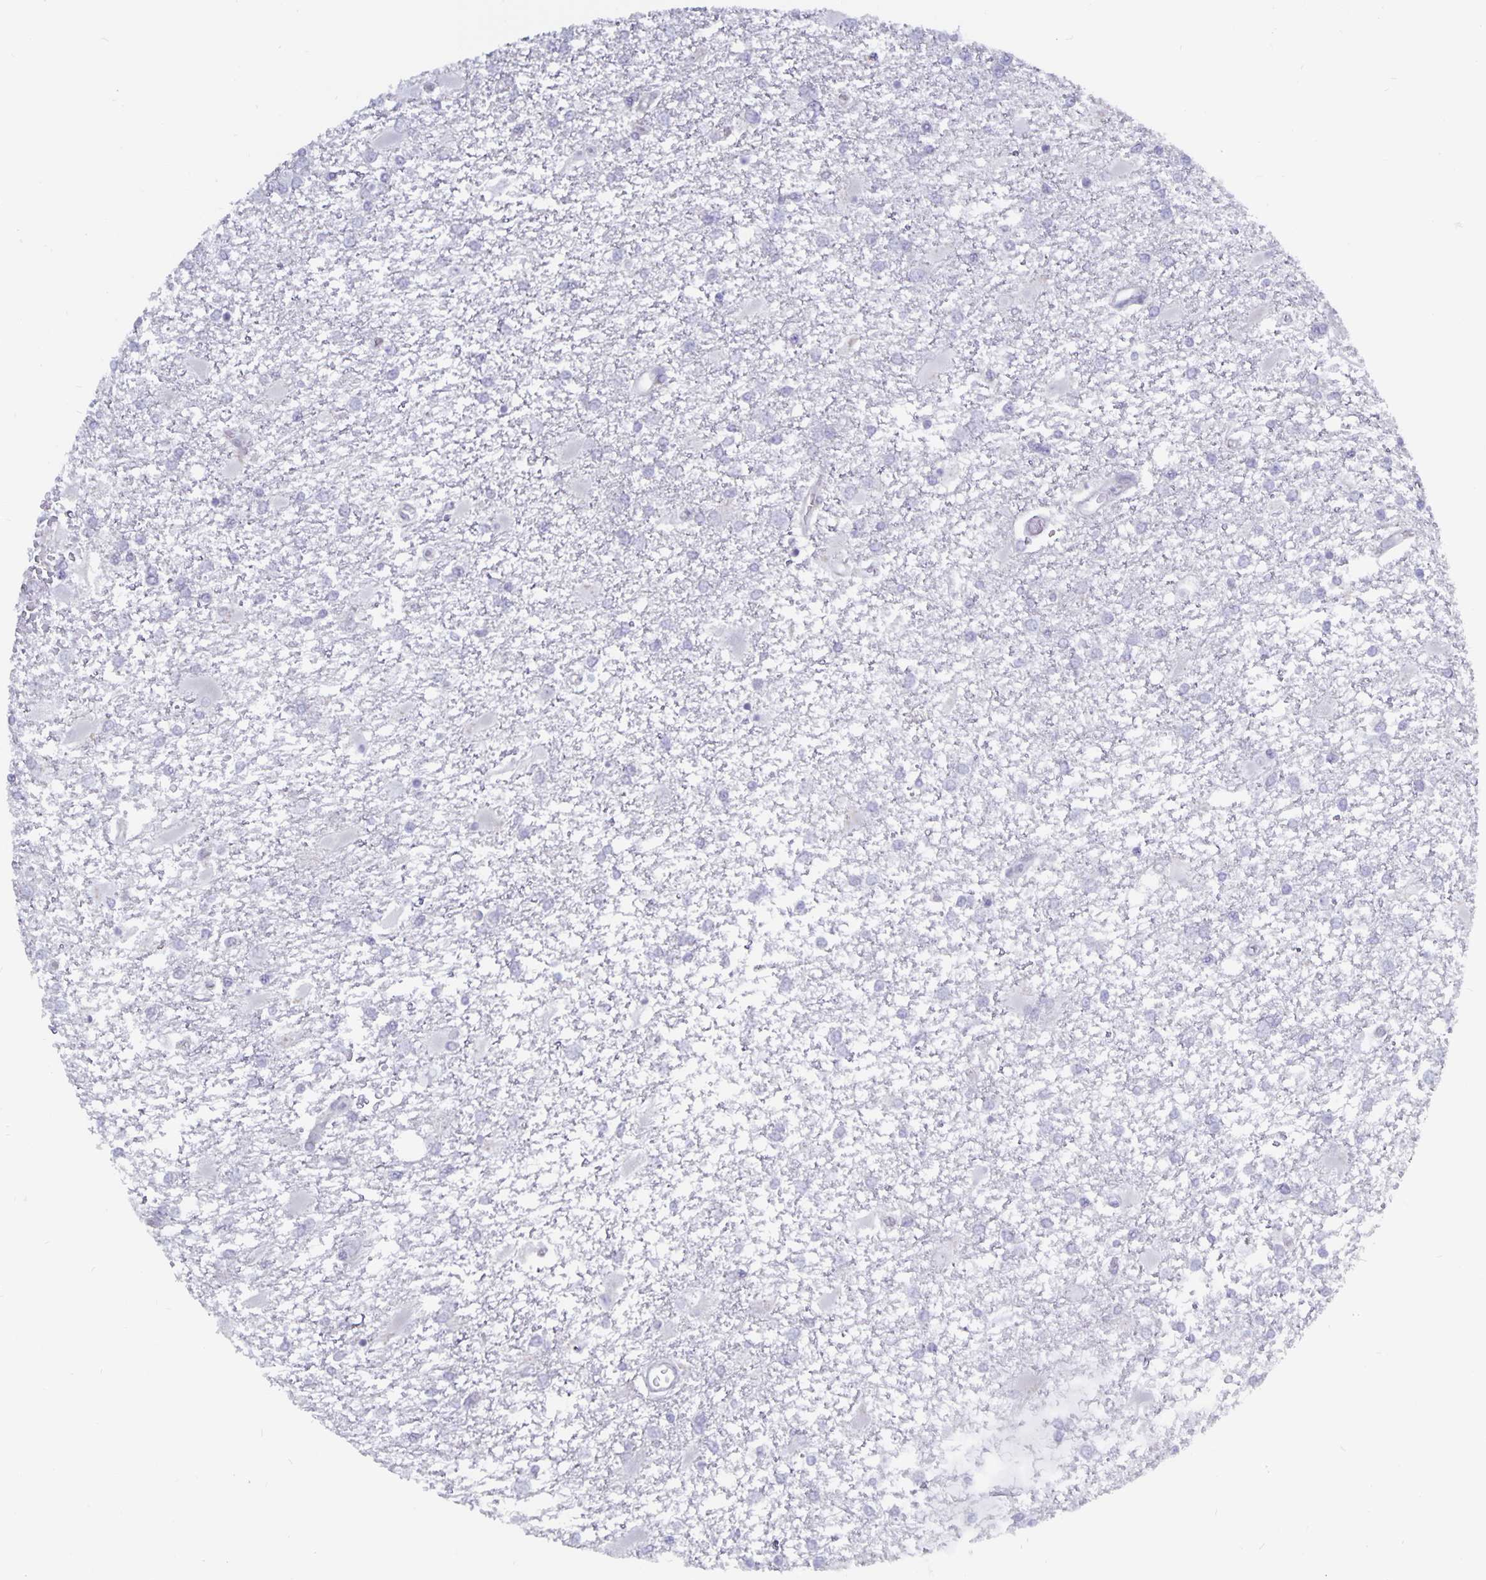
{"staining": {"intensity": "negative", "quantity": "none", "location": "none"}, "tissue": "glioma", "cell_type": "Tumor cells", "image_type": "cancer", "snomed": [{"axis": "morphology", "description": "Glioma, malignant, High grade"}, {"axis": "topography", "description": "Cerebral cortex"}], "caption": "Malignant glioma (high-grade) was stained to show a protein in brown. There is no significant staining in tumor cells. Nuclei are stained in blue.", "gene": "PLCB3", "patient": {"sex": "male", "age": 79}}